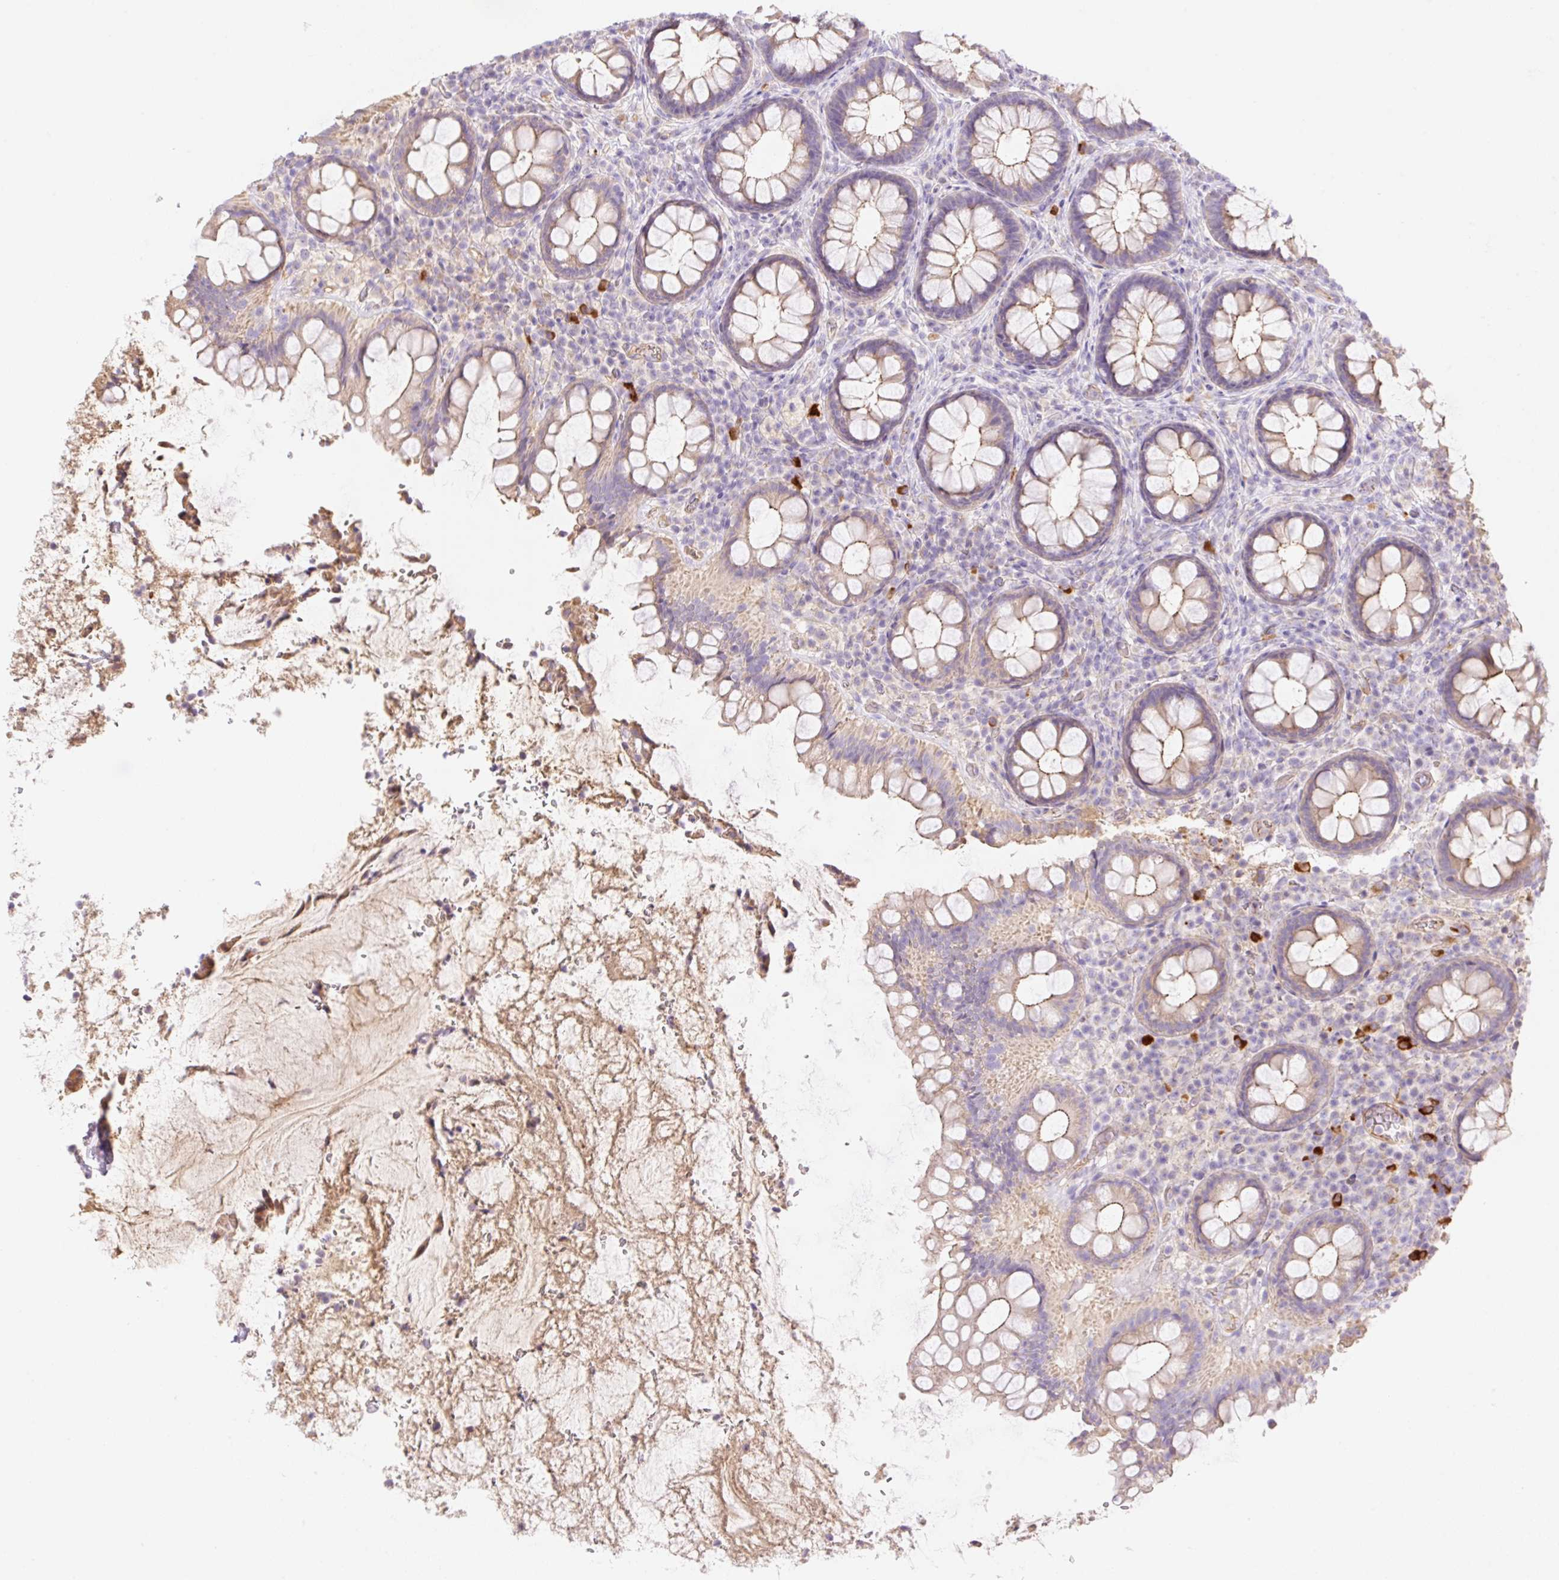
{"staining": {"intensity": "moderate", "quantity": "<25%", "location": "cytoplasmic/membranous"}, "tissue": "rectum", "cell_type": "Glandular cells", "image_type": "normal", "snomed": [{"axis": "morphology", "description": "Normal tissue, NOS"}, {"axis": "topography", "description": "Rectum"}], "caption": "Brown immunohistochemical staining in unremarkable rectum exhibits moderate cytoplasmic/membranous positivity in approximately <25% of glandular cells. Immunohistochemistry stains the protein of interest in brown and the nuclei are stained blue.", "gene": "DENND5A", "patient": {"sex": "female", "age": 69}}